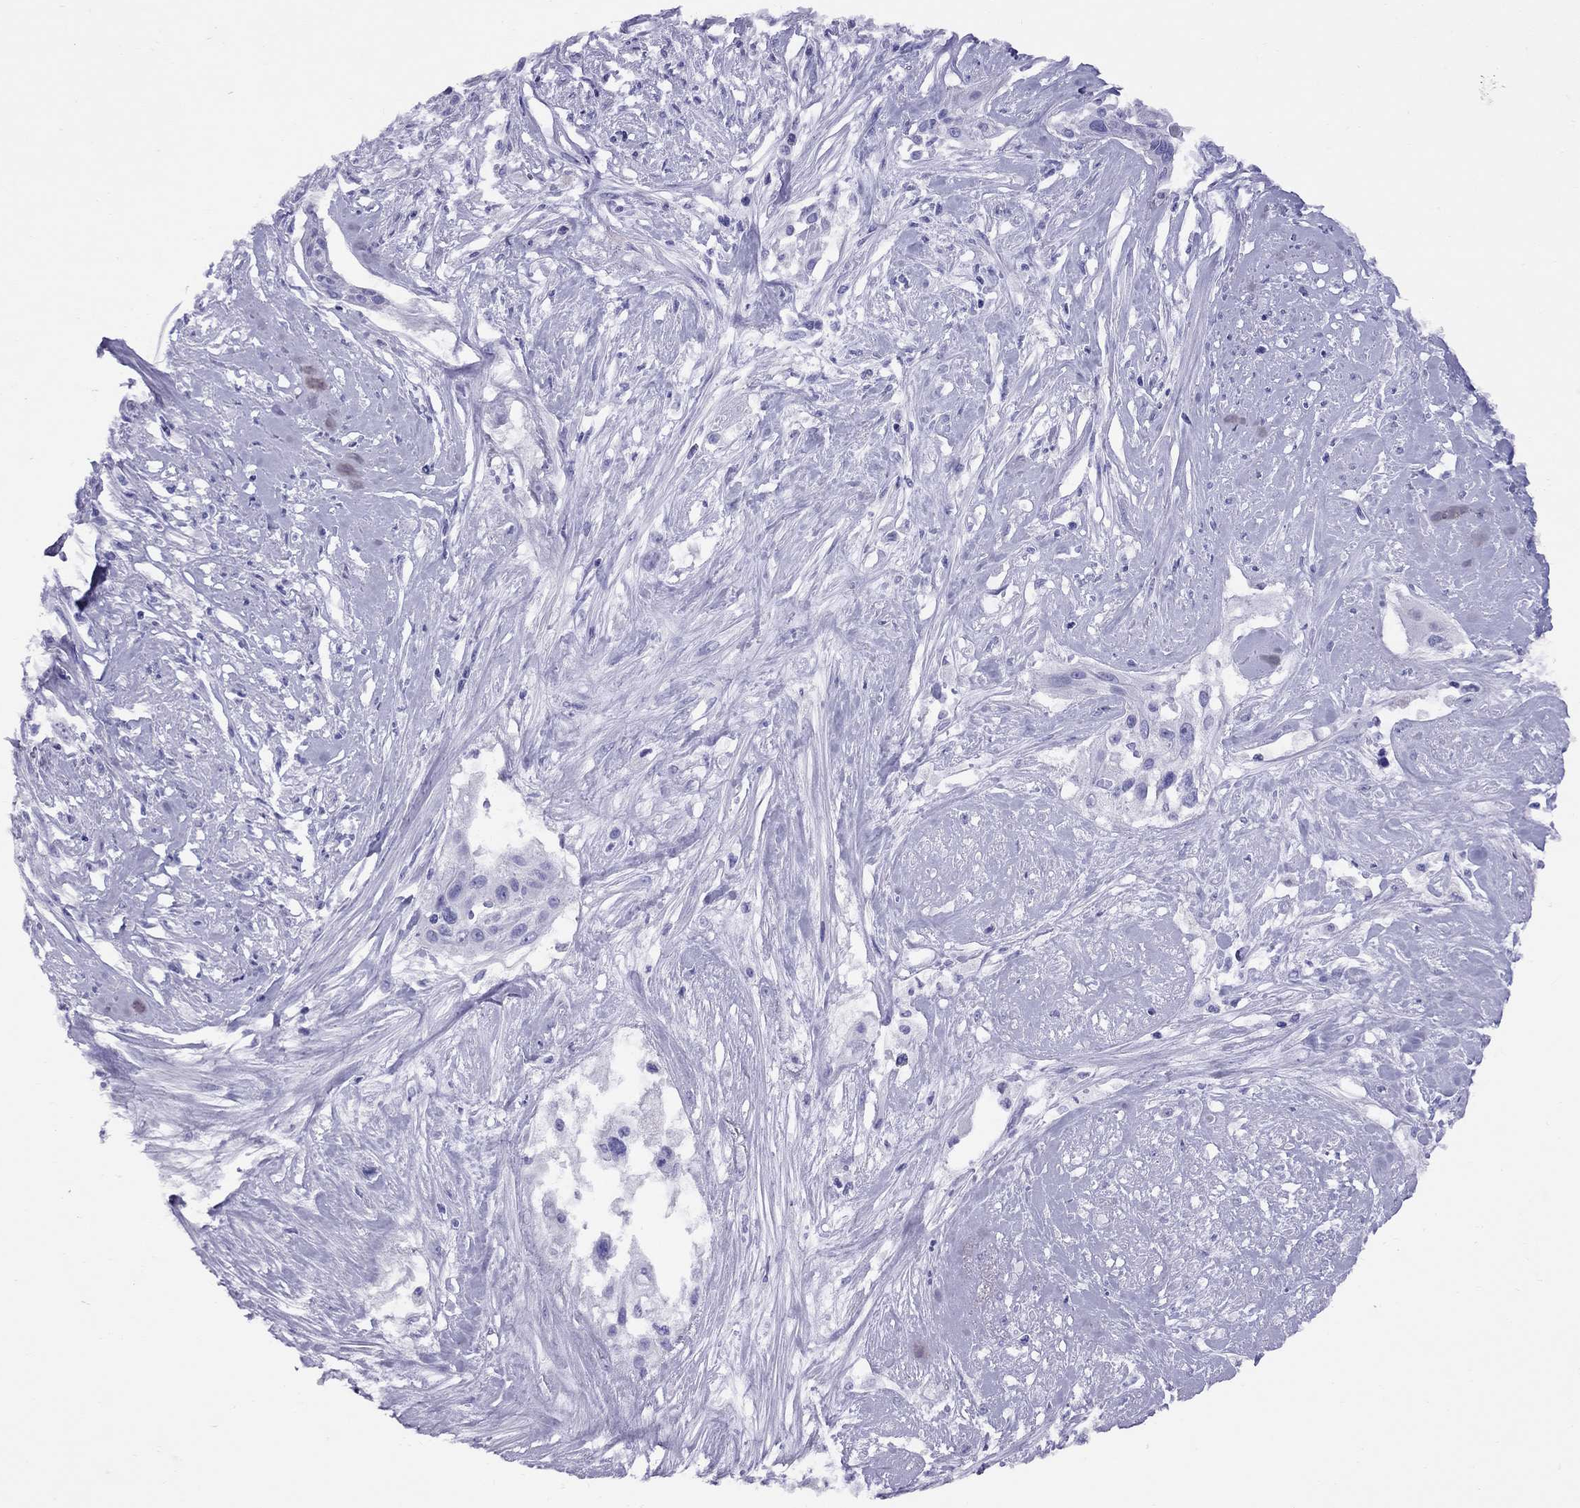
{"staining": {"intensity": "negative", "quantity": "none", "location": "none"}, "tissue": "cervical cancer", "cell_type": "Tumor cells", "image_type": "cancer", "snomed": [{"axis": "morphology", "description": "Squamous cell carcinoma, NOS"}, {"axis": "topography", "description": "Cervix"}], "caption": "This is an immunohistochemistry (IHC) image of cervical cancer (squamous cell carcinoma). There is no expression in tumor cells.", "gene": "AVPR1B", "patient": {"sex": "female", "age": 49}}